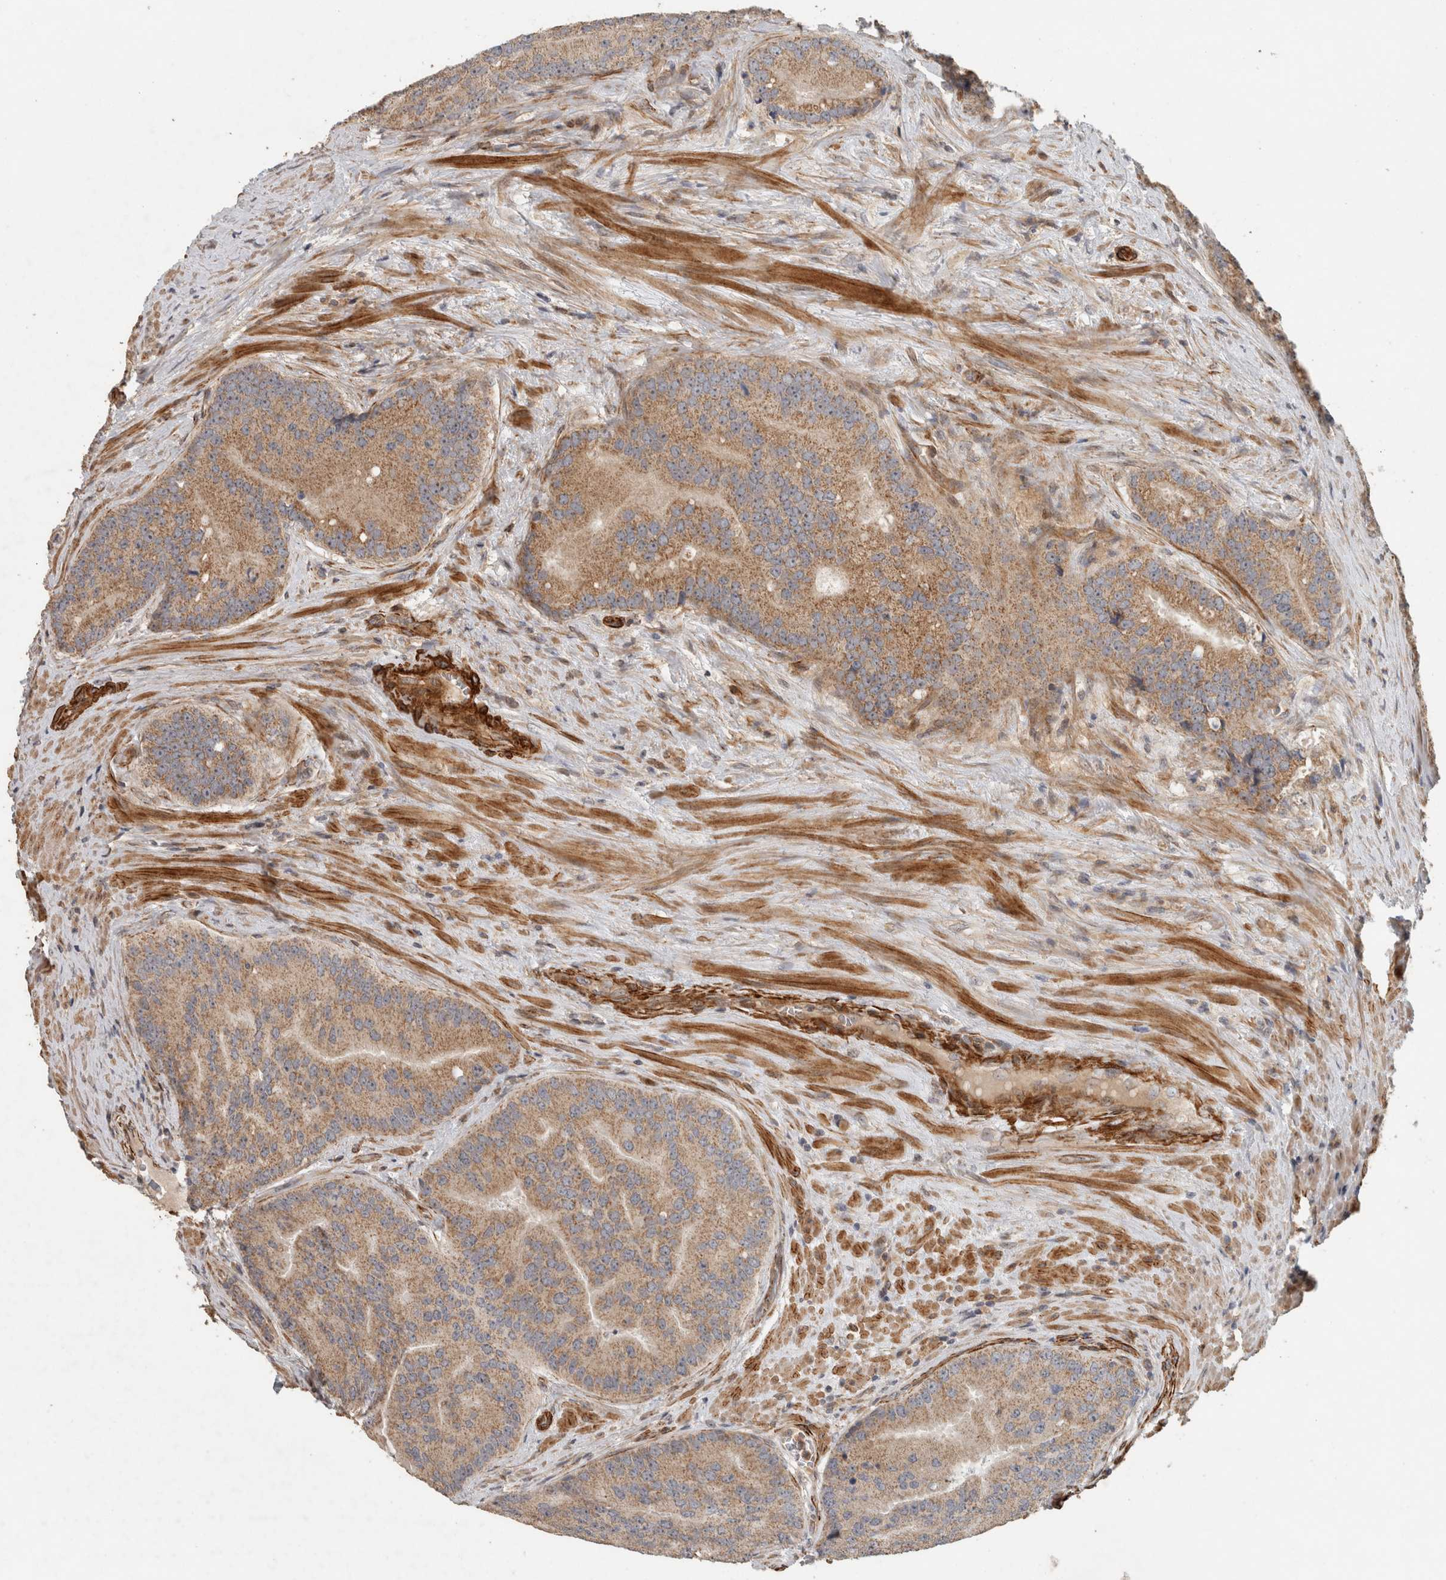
{"staining": {"intensity": "moderate", "quantity": "25%-75%", "location": "cytoplasmic/membranous"}, "tissue": "prostate cancer", "cell_type": "Tumor cells", "image_type": "cancer", "snomed": [{"axis": "morphology", "description": "Adenocarcinoma, High grade"}, {"axis": "topography", "description": "Prostate"}], "caption": "Immunohistochemistry (IHC) staining of prostate high-grade adenocarcinoma, which reveals medium levels of moderate cytoplasmic/membranous positivity in approximately 25%-75% of tumor cells indicating moderate cytoplasmic/membranous protein positivity. The staining was performed using DAB (3,3'-diaminobenzidine) (brown) for protein detection and nuclei were counterstained in hematoxylin (blue).", "gene": "SIPA1L2", "patient": {"sex": "male", "age": 70}}